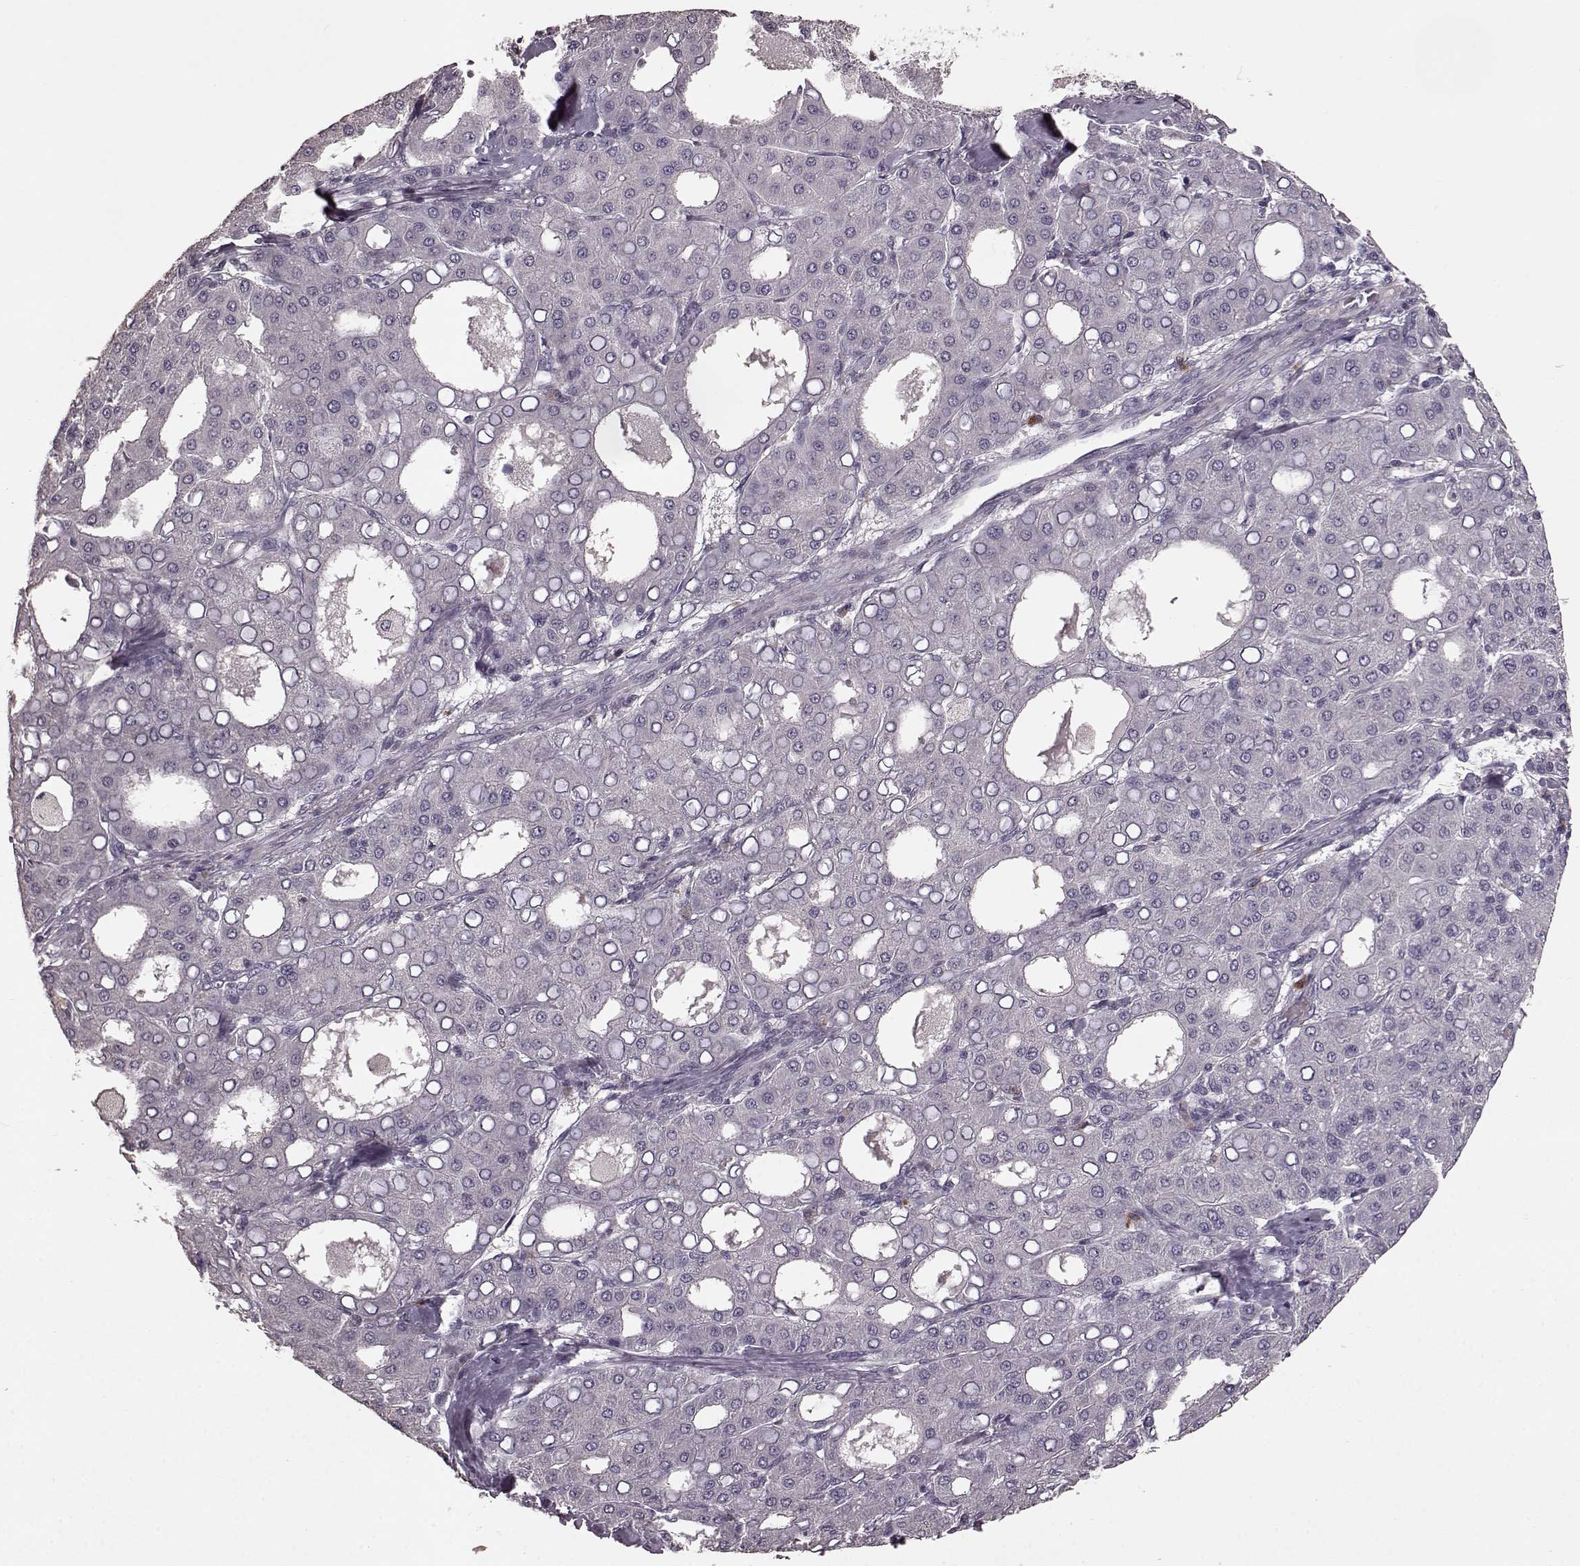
{"staining": {"intensity": "negative", "quantity": "none", "location": "none"}, "tissue": "liver cancer", "cell_type": "Tumor cells", "image_type": "cancer", "snomed": [{"axis": "morphology", "description": "Carcinoma, Hepatocellular, NOS"}, {"axis": "topography", "description": "Liver"}], "caption": "Tumor cells show no significant positivity in liver cancer. Brightfield microscopy of immunohistochemistry stained with DAB (3,3'-diaminobenzidine) (brown) and hematoxylin (blue), captured at high magnification.", "gene": "SLC52A3", "patient": {"sex": "male", "age": 65}}